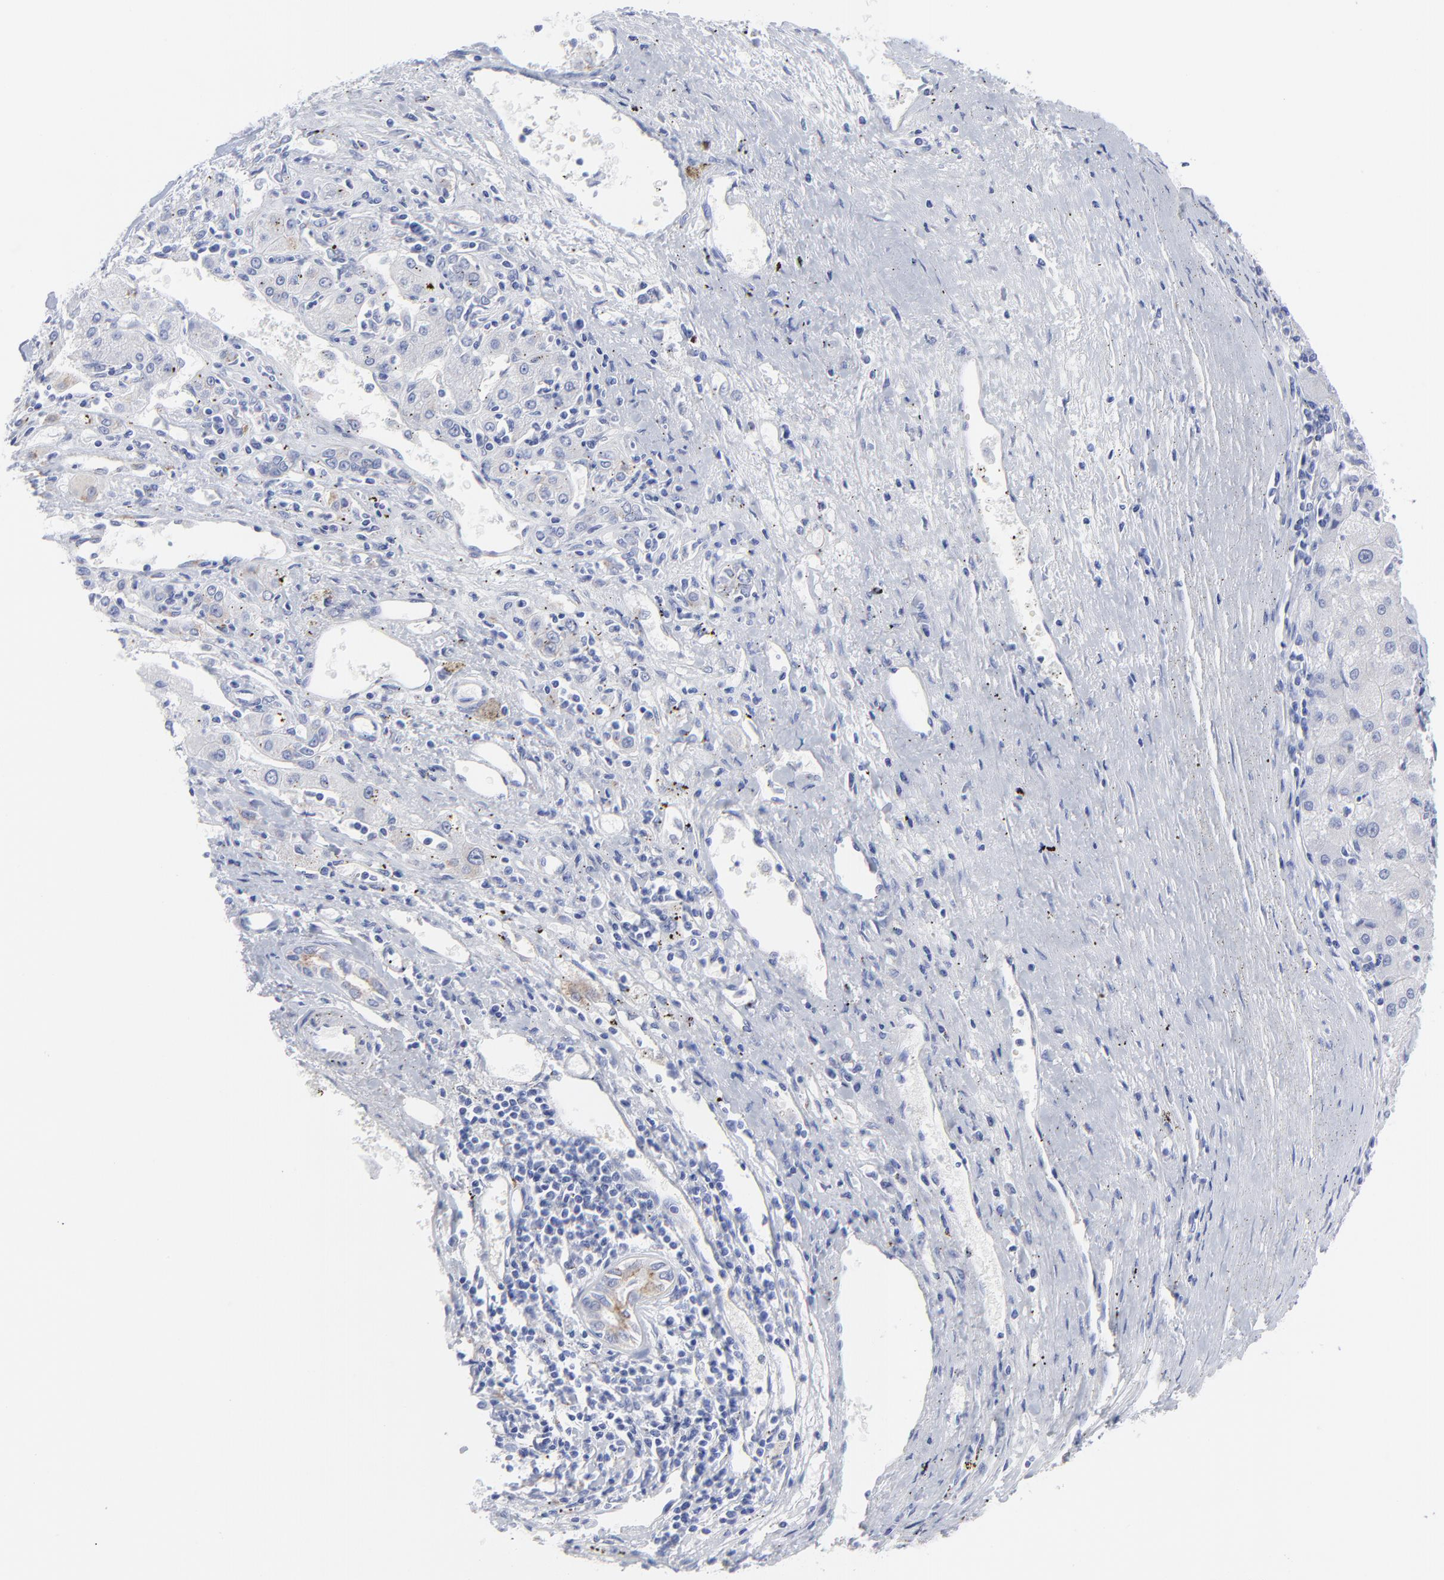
{"staining": {"intensity": "weak", "quantity": "<25%", "location": "cytoplasmic/membranous"}, "tissue": "liver cancer", "cell_type": "Tumor cells", "image_type": "cancer", "snomed": [{"axis": "morphology", "description": "Carcinoma, Hepatocellular, NOS"}, {"axis": "topography", "description": "Liver"}], "caption": "DAB (3,3'-diaminobenzidine) immunohistochemical staining of liver cancer demonstrates no significant staining in tumor cells.", "gene": "CNTN3", "patient": {"sex": "male", "age": 72}}